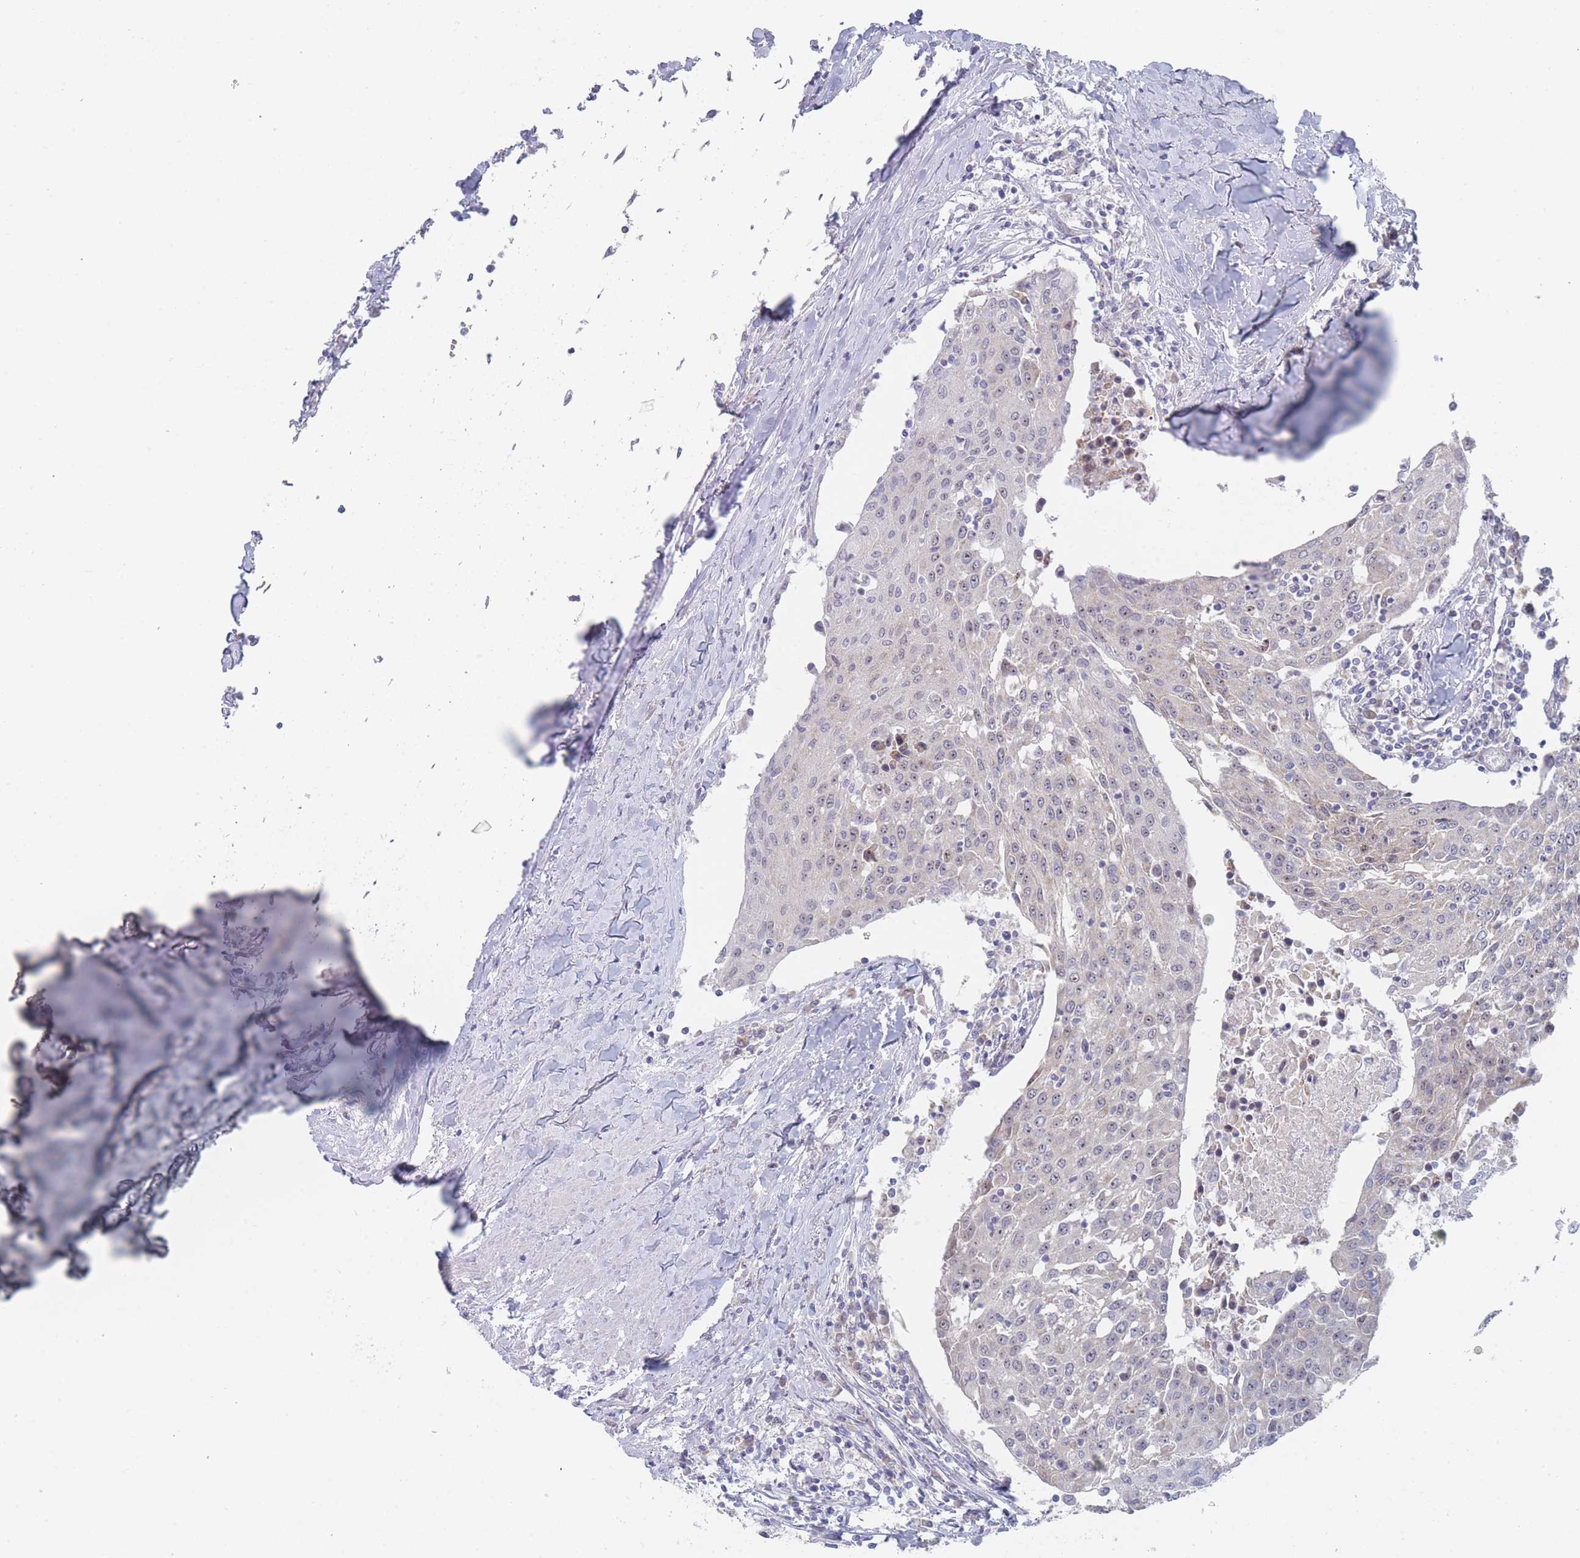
{"staining": {"intensity": "negative", "quantity": "none", "location": "none"}, "tissue": "urothelial cancer", "cell_type": "Tumor cells", "image_type": "cancer", "snomed": [{"axis": "morphology", "description": "Urothelial carcinoma, High grade"}, {"axis": "topography", "description": "Urinary bladder"}], "caption": "Urothelial cancer was stained to show a protein in brown. There is no significant staining in tumor cells. (Stains: DAB immunohistochemistry (IHC) with hematoxylin counter stain, Microscopy: brightfield microscopy at high magnification).", "gene": "RNF8", "patient": {"sex": "female", "age": 85}}